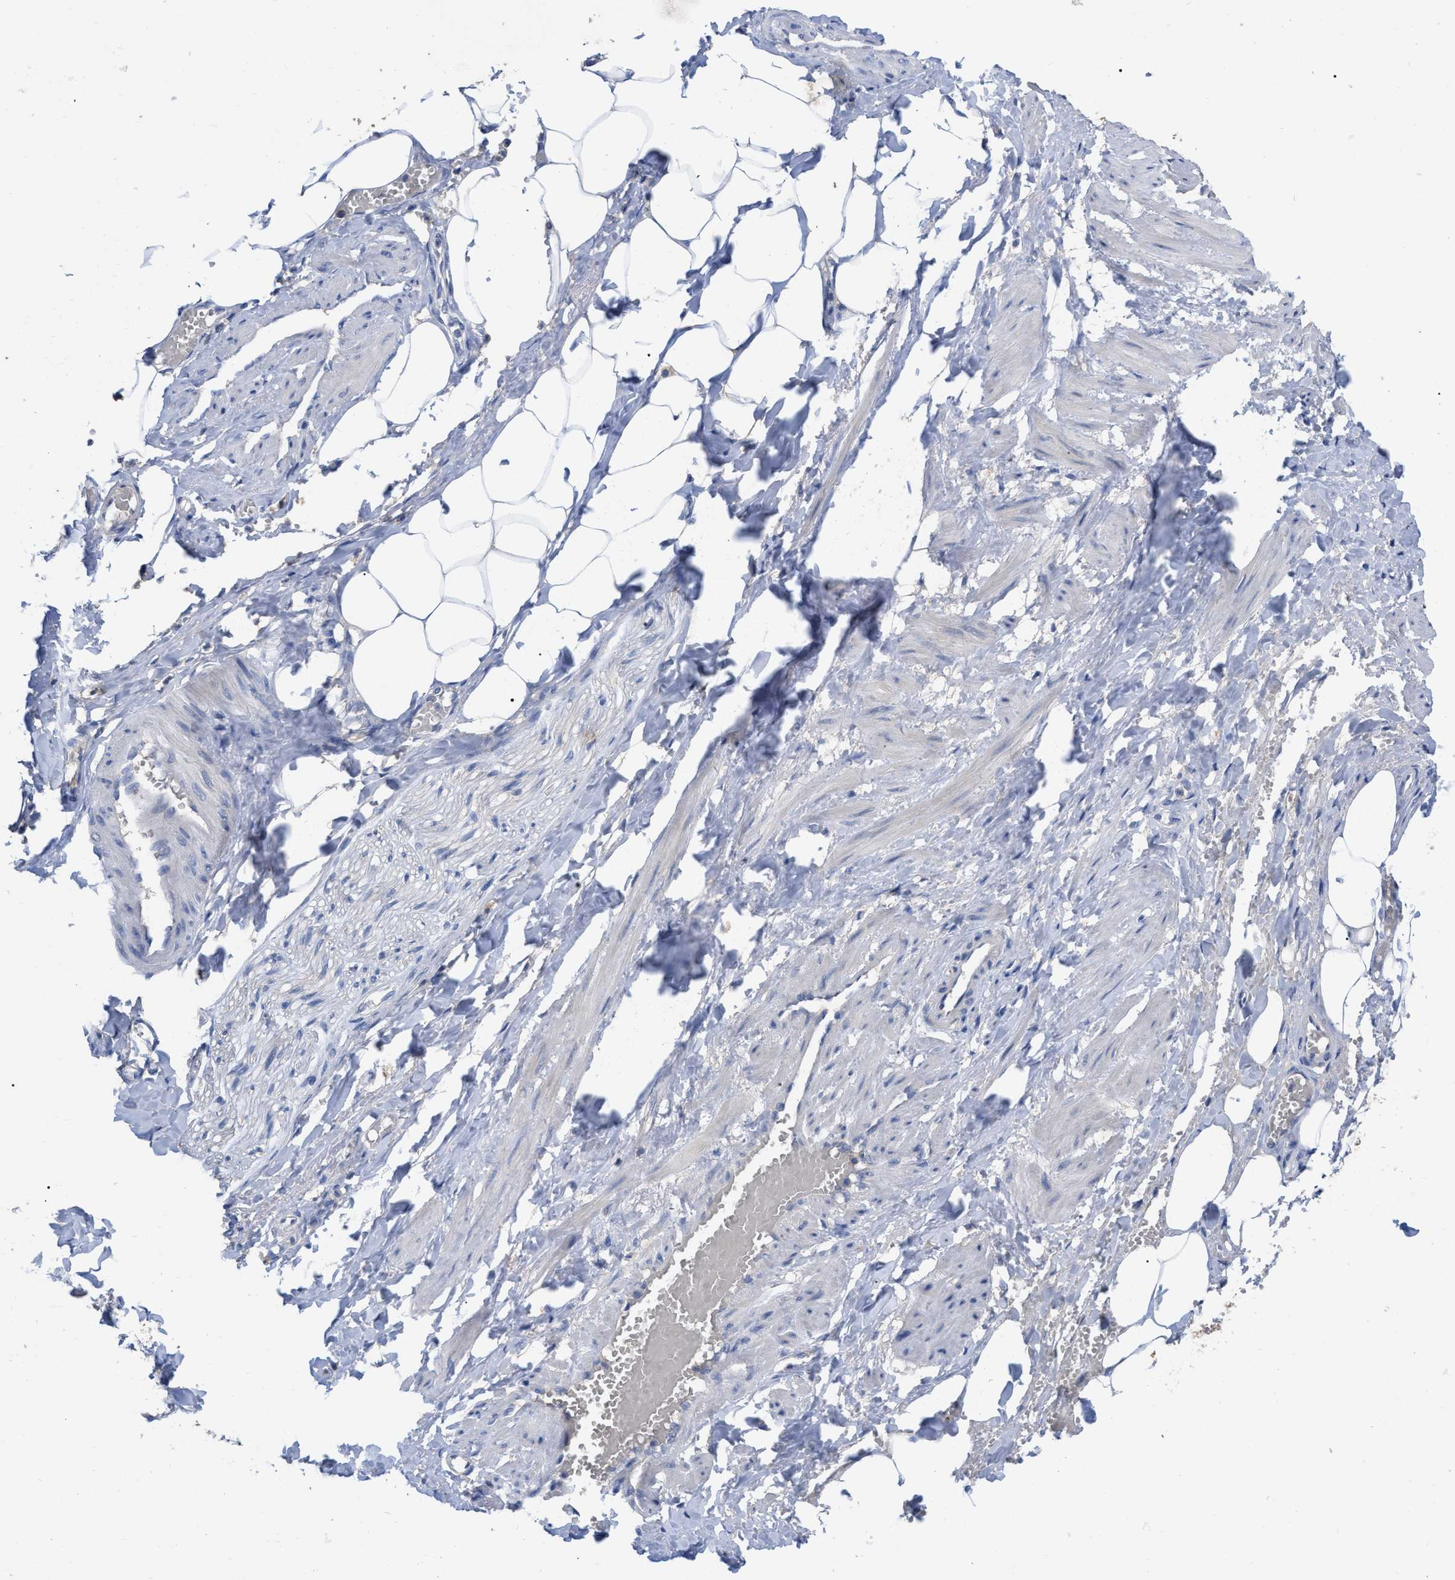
{"staining": {"intensity": "negative", "quantity": "none", "location": "none"}, "tissue": "adipose tissue", "cell_type": "Adipocytes", "image_type": "normal", "snomed": [{"axis": "morphology", "description": "Normal tissue, NOS"}, {"axis": "topography", "description": "Soft tissue"}, {"axis": "topography", "description": "Vascular tissue"}], "caption": "IHC of benign human adipose tissue reveals no staining in adipocytes.", "gene": "GPR179", "patient": {"sex": "female", "age": 35}}